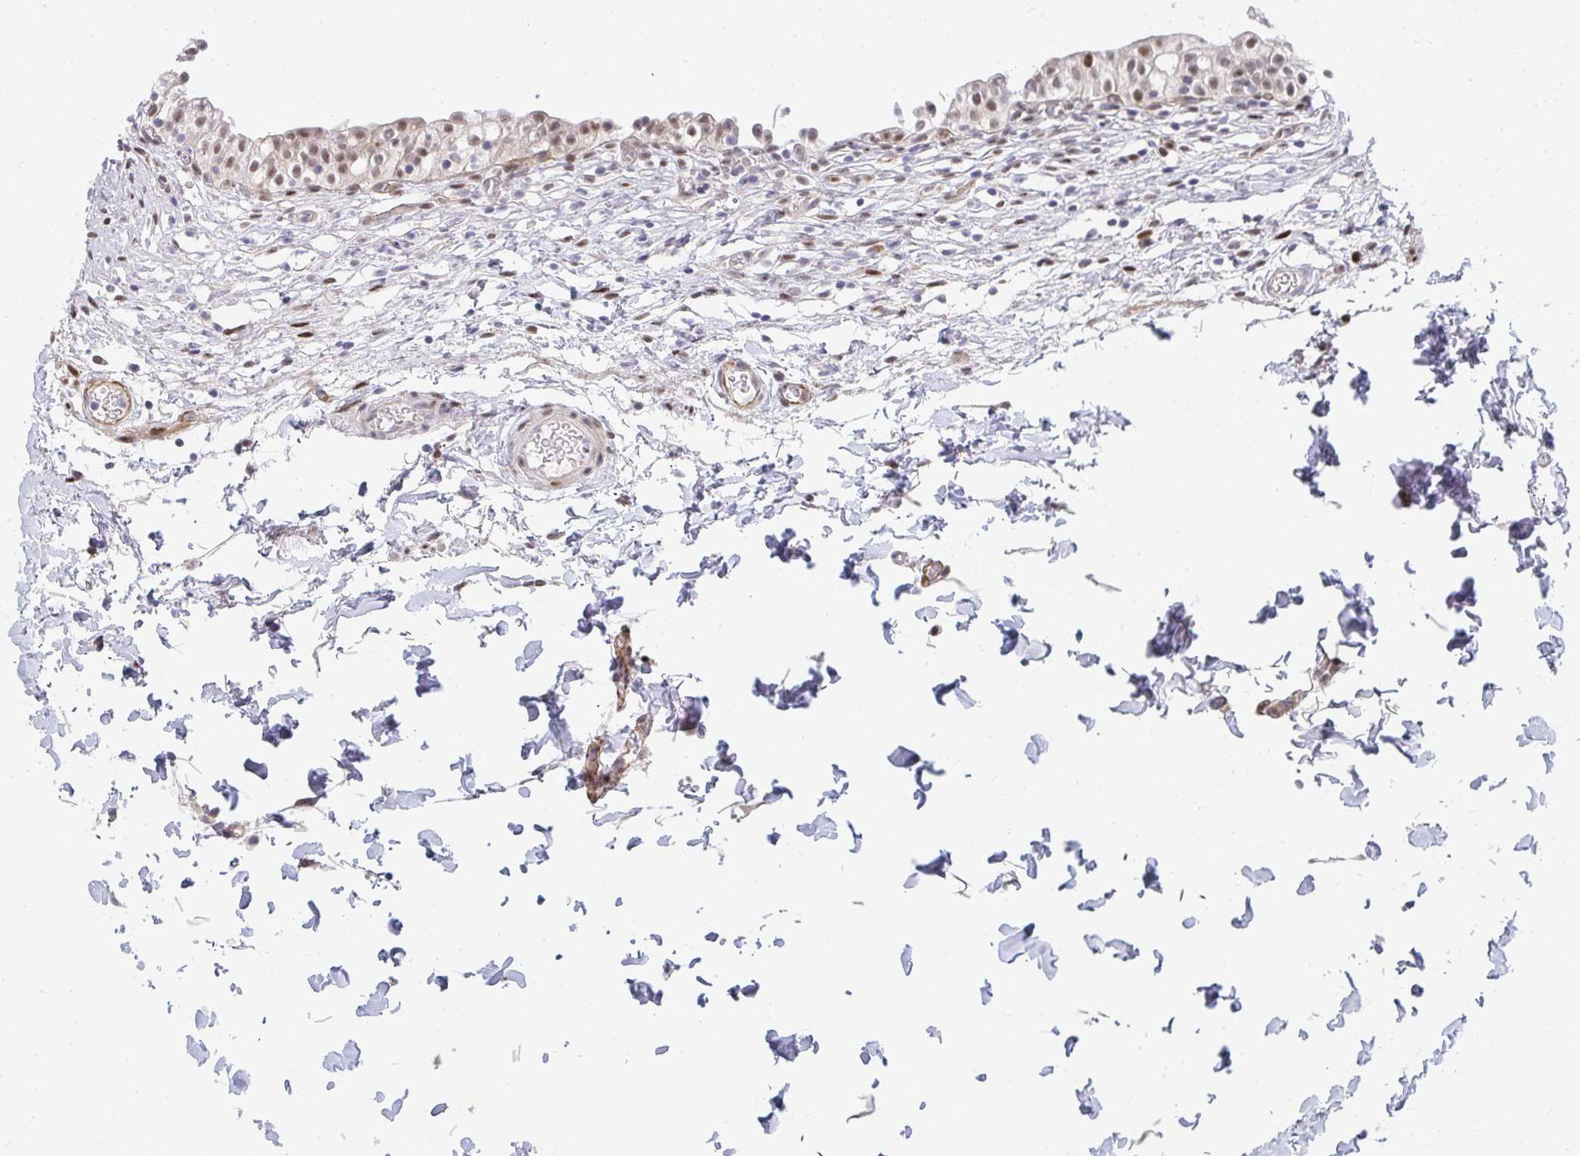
{"staining": {"intensity": "moderate", "quantity": "25%-75%", "location": "nuclear"}, "tissue": "urinary bladder", "cell_type": "Urothelial cells", "image_type": "normal", "snomed": [{"axis": "morphology", "description": "Normal tissue, NOS"}, {"axis": "topography", "description": "Urinary bladder"}, {"axis": "topography", "description": "Peripheral nerve tissue"}], "caption": "DAB immunohistochemical staining of benign urinary bladder shows moderate nuclear protein staining in approximately 25%-75% of urothelial cells.", "gene": "ZIC3", "patient": {"sex": "male", "age": 55}}